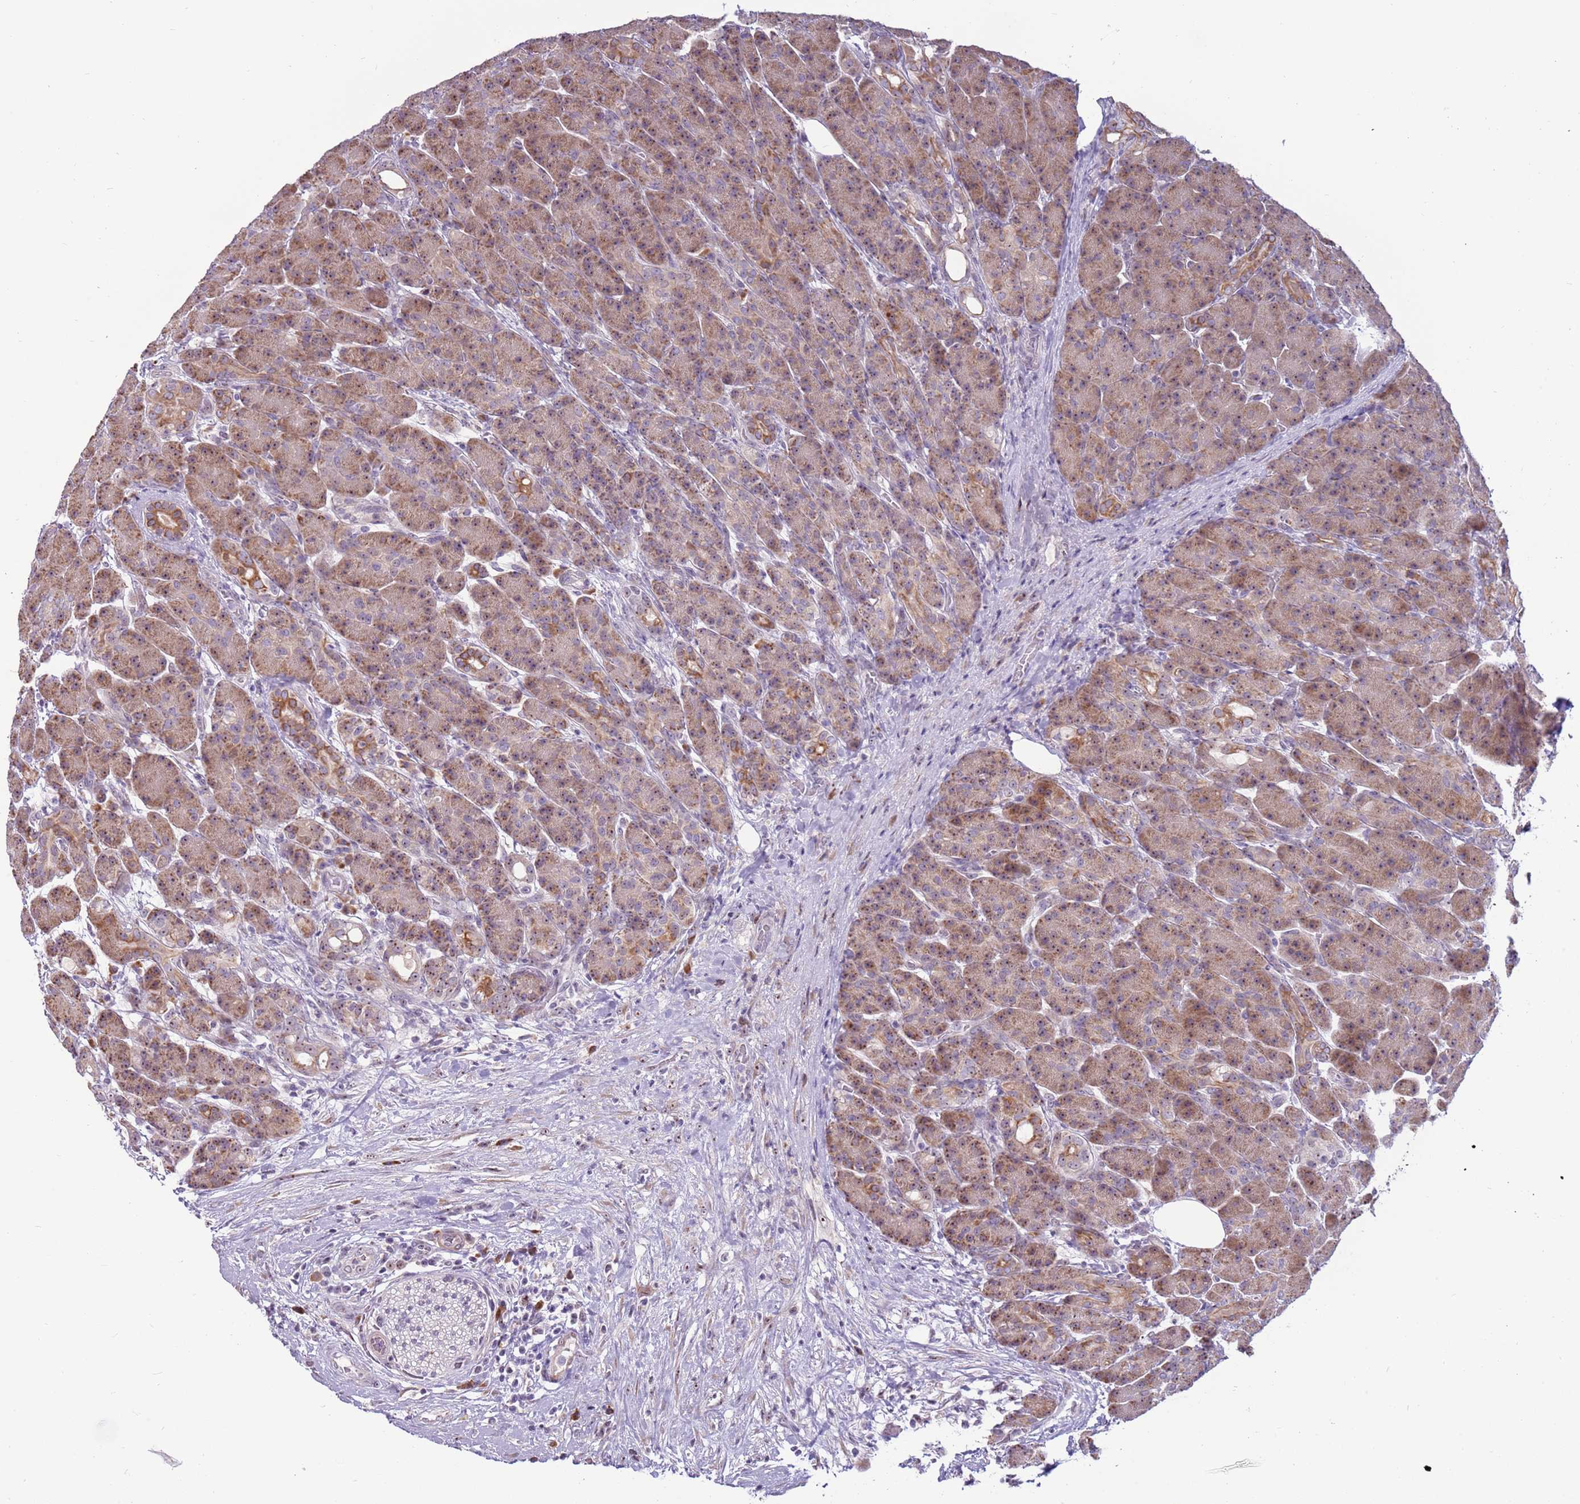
{"staining": {"intensity": "moderate", "quantity": ">75%", "location": "cytoplasmic/membranous,nuclear"}, "tissue": "pancreas", "cell_type": "Exocrine glandular cells", "image_type": "normal", "snomed": [{"axis": "morphology", "description": "Normal tissue, NOS"}, {"axis": "topography", "description": "Pancreas"}], "caption": "A histopathology image of pancreas stained for a protein exhibits moderate cytoplasmic/membranous,nuclear brown staining in exocrine glandular cells. (Stains: DAB (3,3'-diaminobenzidine) in brown, nuclei in blue, Microscopy: brightfield microscopy at high magnification).", "gene": "UCMA", "patient": {"sex": "male", "age": 63}}